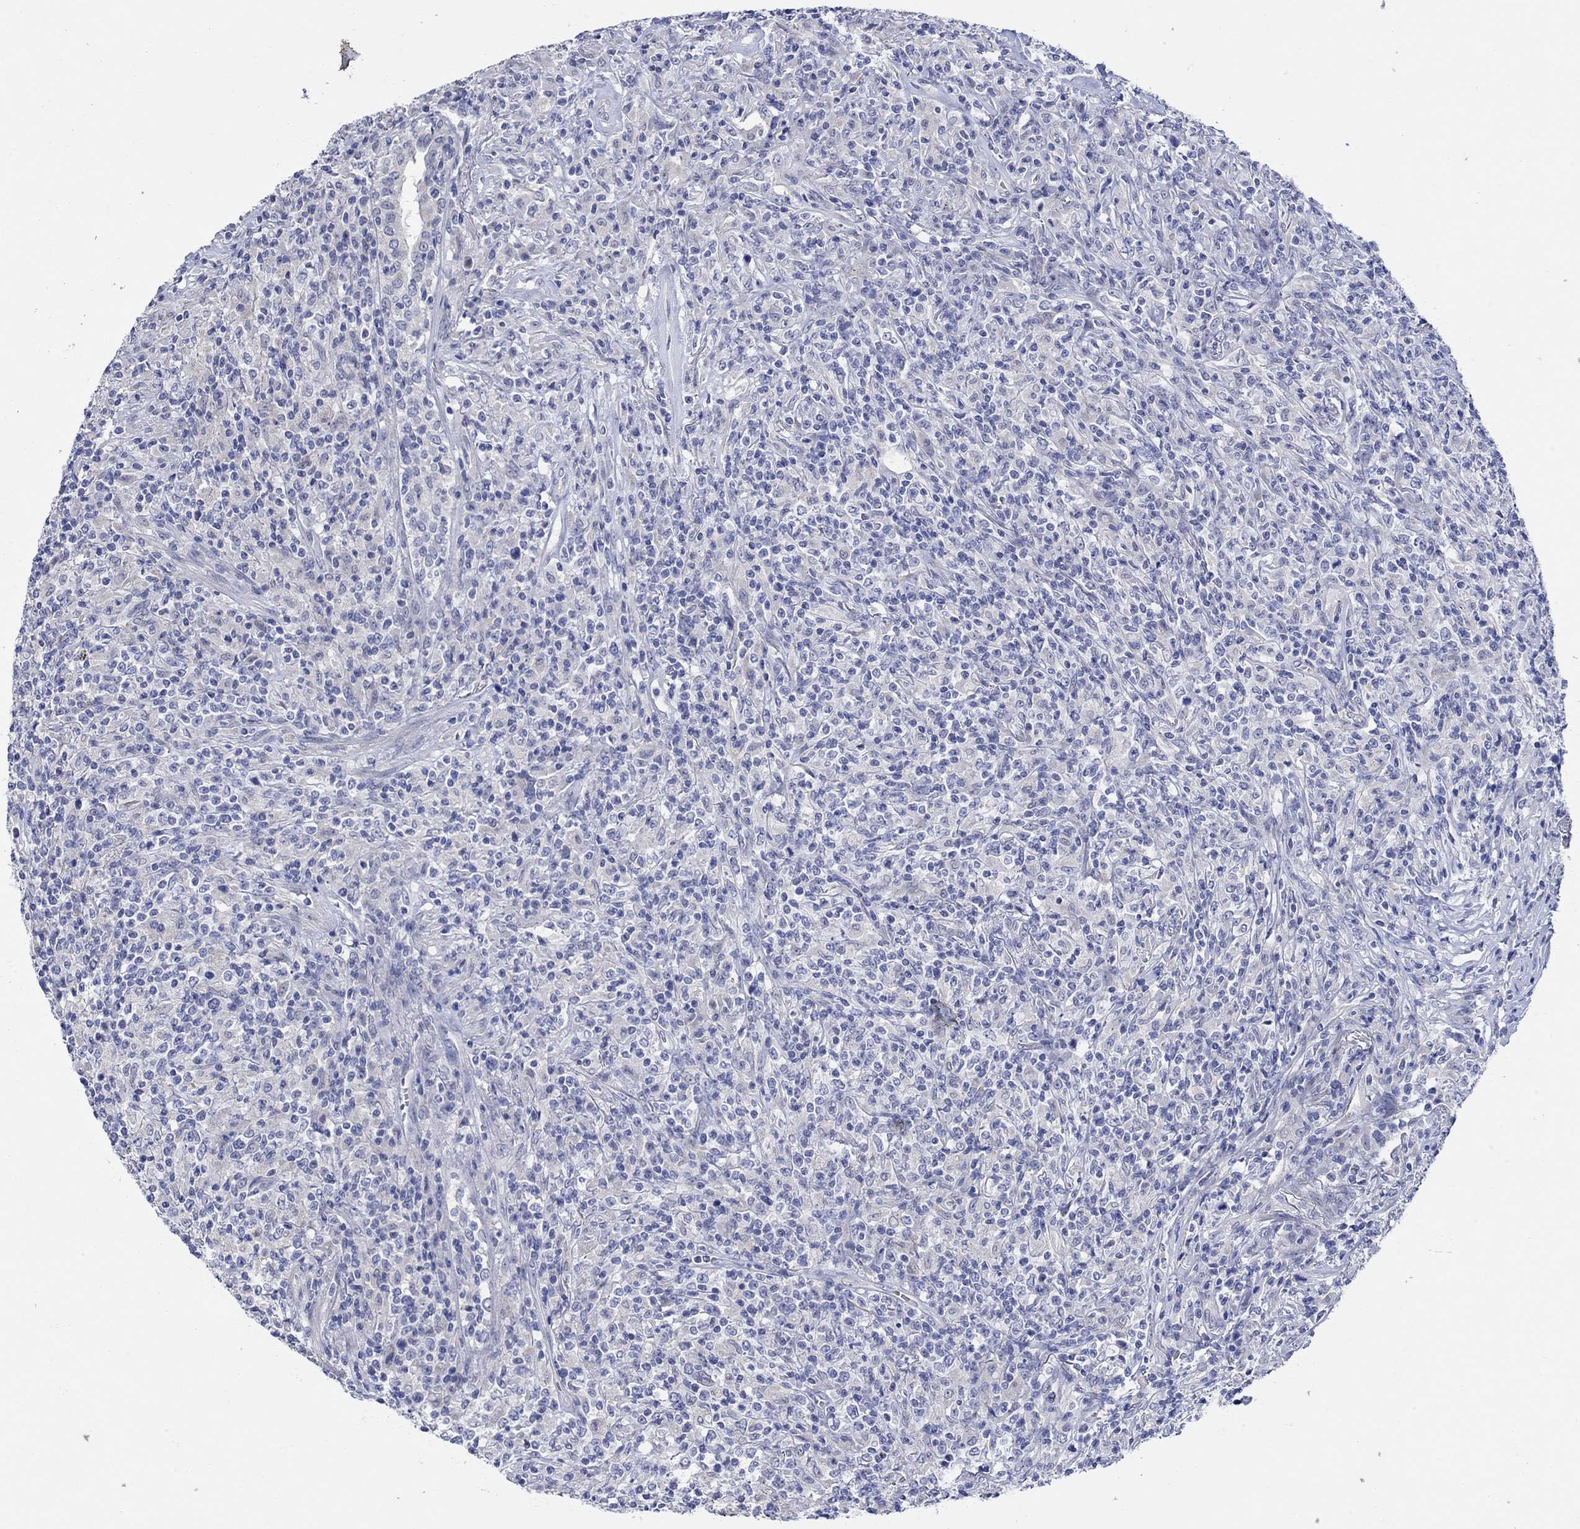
{"staining": {"intensity": "negative", "quantity": "none", "location": "none"}, "tissue": "lymphoma", "cell_type": "Tumor cells", "image_type": "cancer", "snomed": [{"axis": "morphology", "description": "Malignant lymphoma, non-Hodgkin's type, High grade"}, {"axis": "topography", "description": "Lung"}], "caption": "High power microscopy photomicrograph of an immunohistochemistry image of lymphoma, revealing no significant expression in tumor cells.", "gene": "KRT222", "patient": {"sex": "male", "age": 79}}